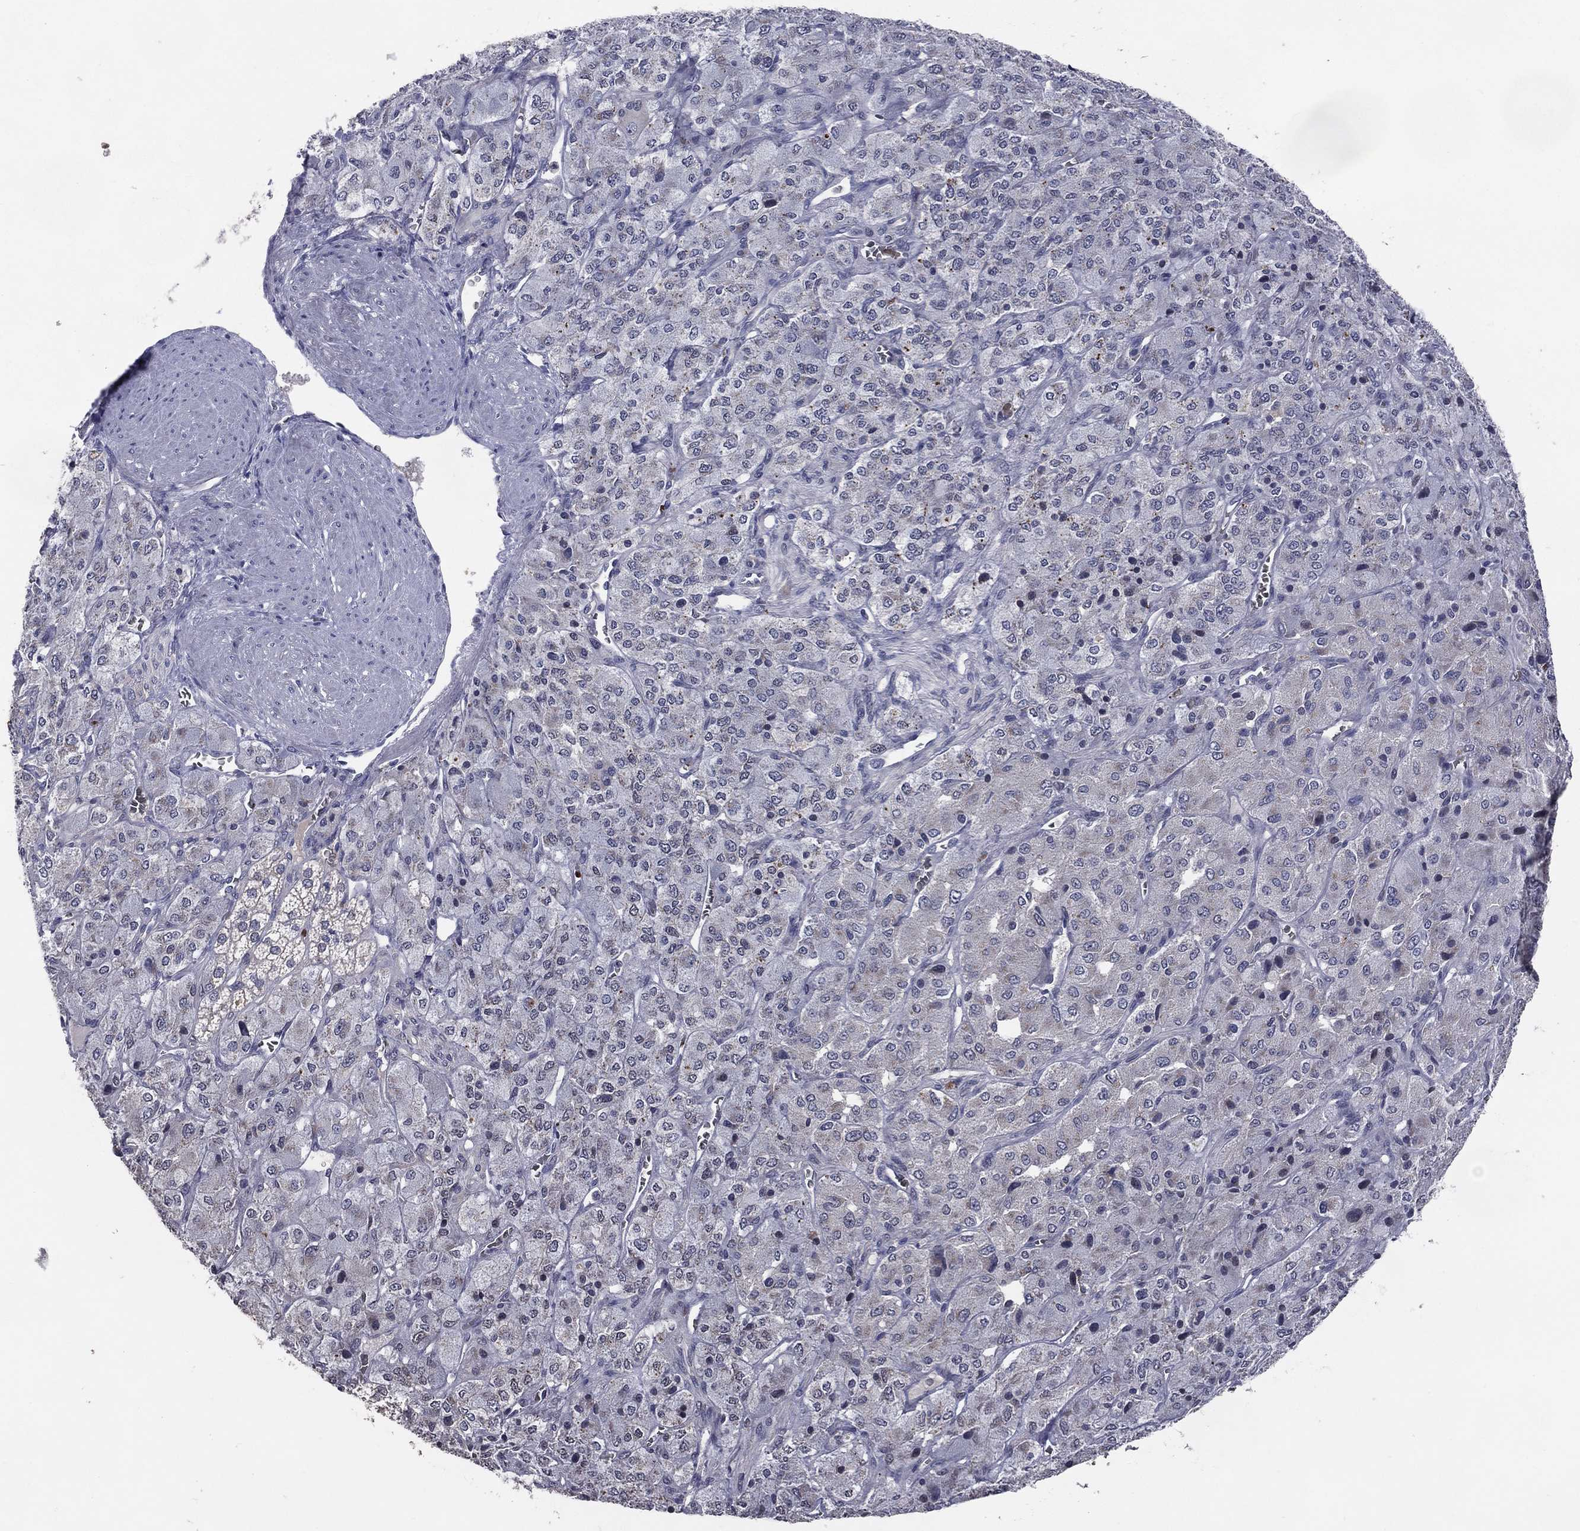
{"staining": {"intensity": "moderate", "quantity": "<25%", "location": "cytoplasmic/membranous"}, "tissue": "adrenal gland", "cell_type": "Glandular cells", "image_type": "normal", "snomed": [{"axis": "morphology", "description": "Normal tissue, NOS"}, {"axis": "topography", "description": "Adrenal gland"}], "caption": "IHC of unremarkable human adrenal gland demonstrates low levels of moderate cytoplasmic/membranous staining in about <25% of glandular cells. (DAB (3,3'-diaminobenzidine) = brown stain, brightfield microscopy at high magnification).", "gene": "DNAH7", "patient": {"sex": "female", "age": 60}}